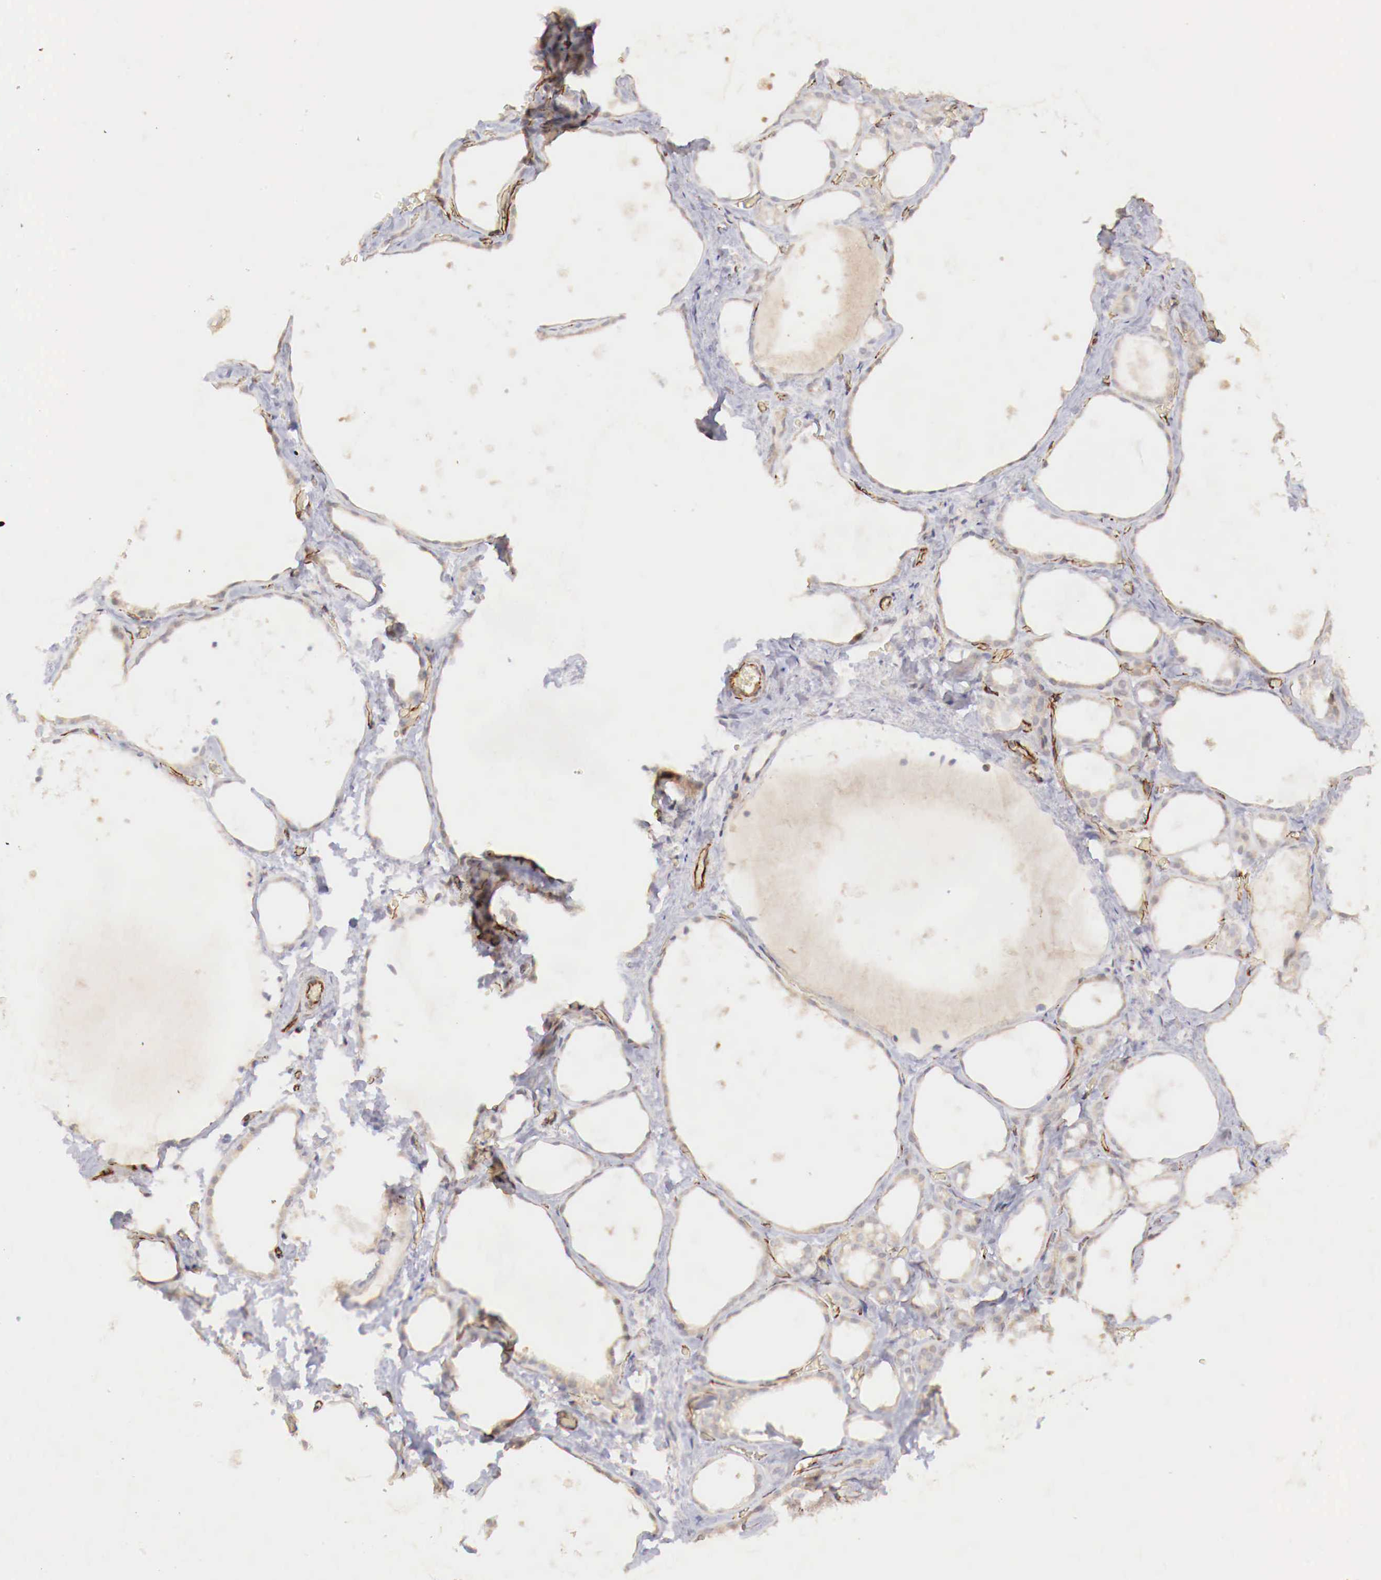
{"staining": {"intensity": "weak", "quantity": ">75%", "location": "cytoplasmic/membranous"}, "tissue": "thyroid gland", "cell_type": "Glandular cells", "image_type": "normal", "snomed": [{"axis": "morphology", "description": "Normal tissue, NOS"}, {"axis": "topography", "description": "Thyroid gland"}], "caption": "A histopathology image of thyroid gland stained for a protein exhibits weak cytoplasmic/membranous brown staining in glandular cells. The staining was performed using DAB (3,3'-diaminobenzidine), with brown indicating positive protein expression. Nuclei are stained blue with hematoxylin.", "gene": "WT1", "patient": {"sex": "male", "age": 76}}